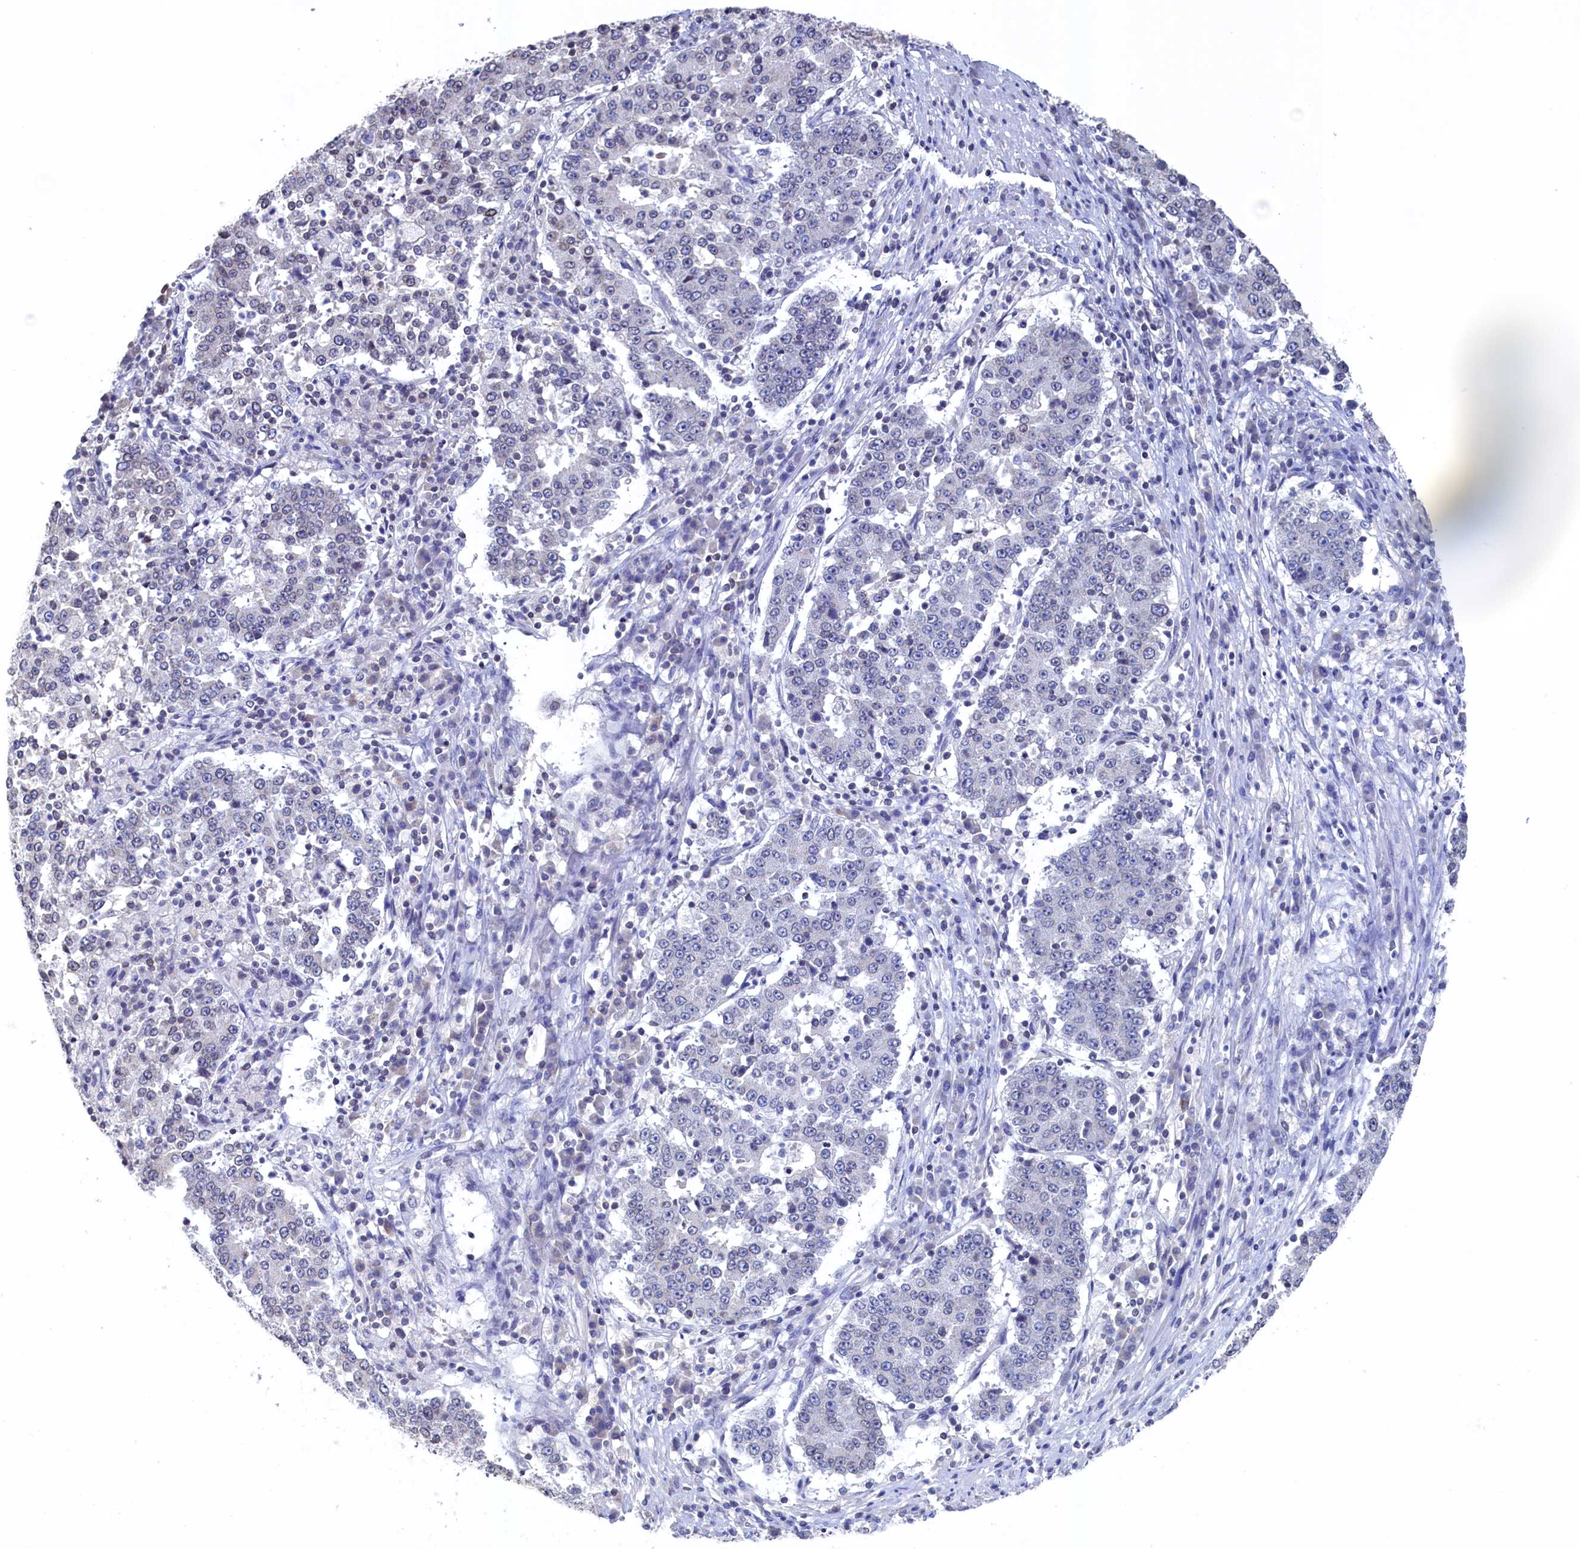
{"staining": {"intensity": "negative", "quantity": "none", "location": "none"}, "tissue": "stomach cancer", "cell_type": "Tumor cells", "image_type": "cancer", "snomed": [{"axis": "morphology", "description": "Adenocarcinoma, NOS"}, {"axis": "topography", "description": "Stomach"}], "caption": "Tumor cells show no significant protein positivity in stomach adenocarcinoma.", "gene": "C11orf54", "patient": {"sex": "male", "age": 59}}